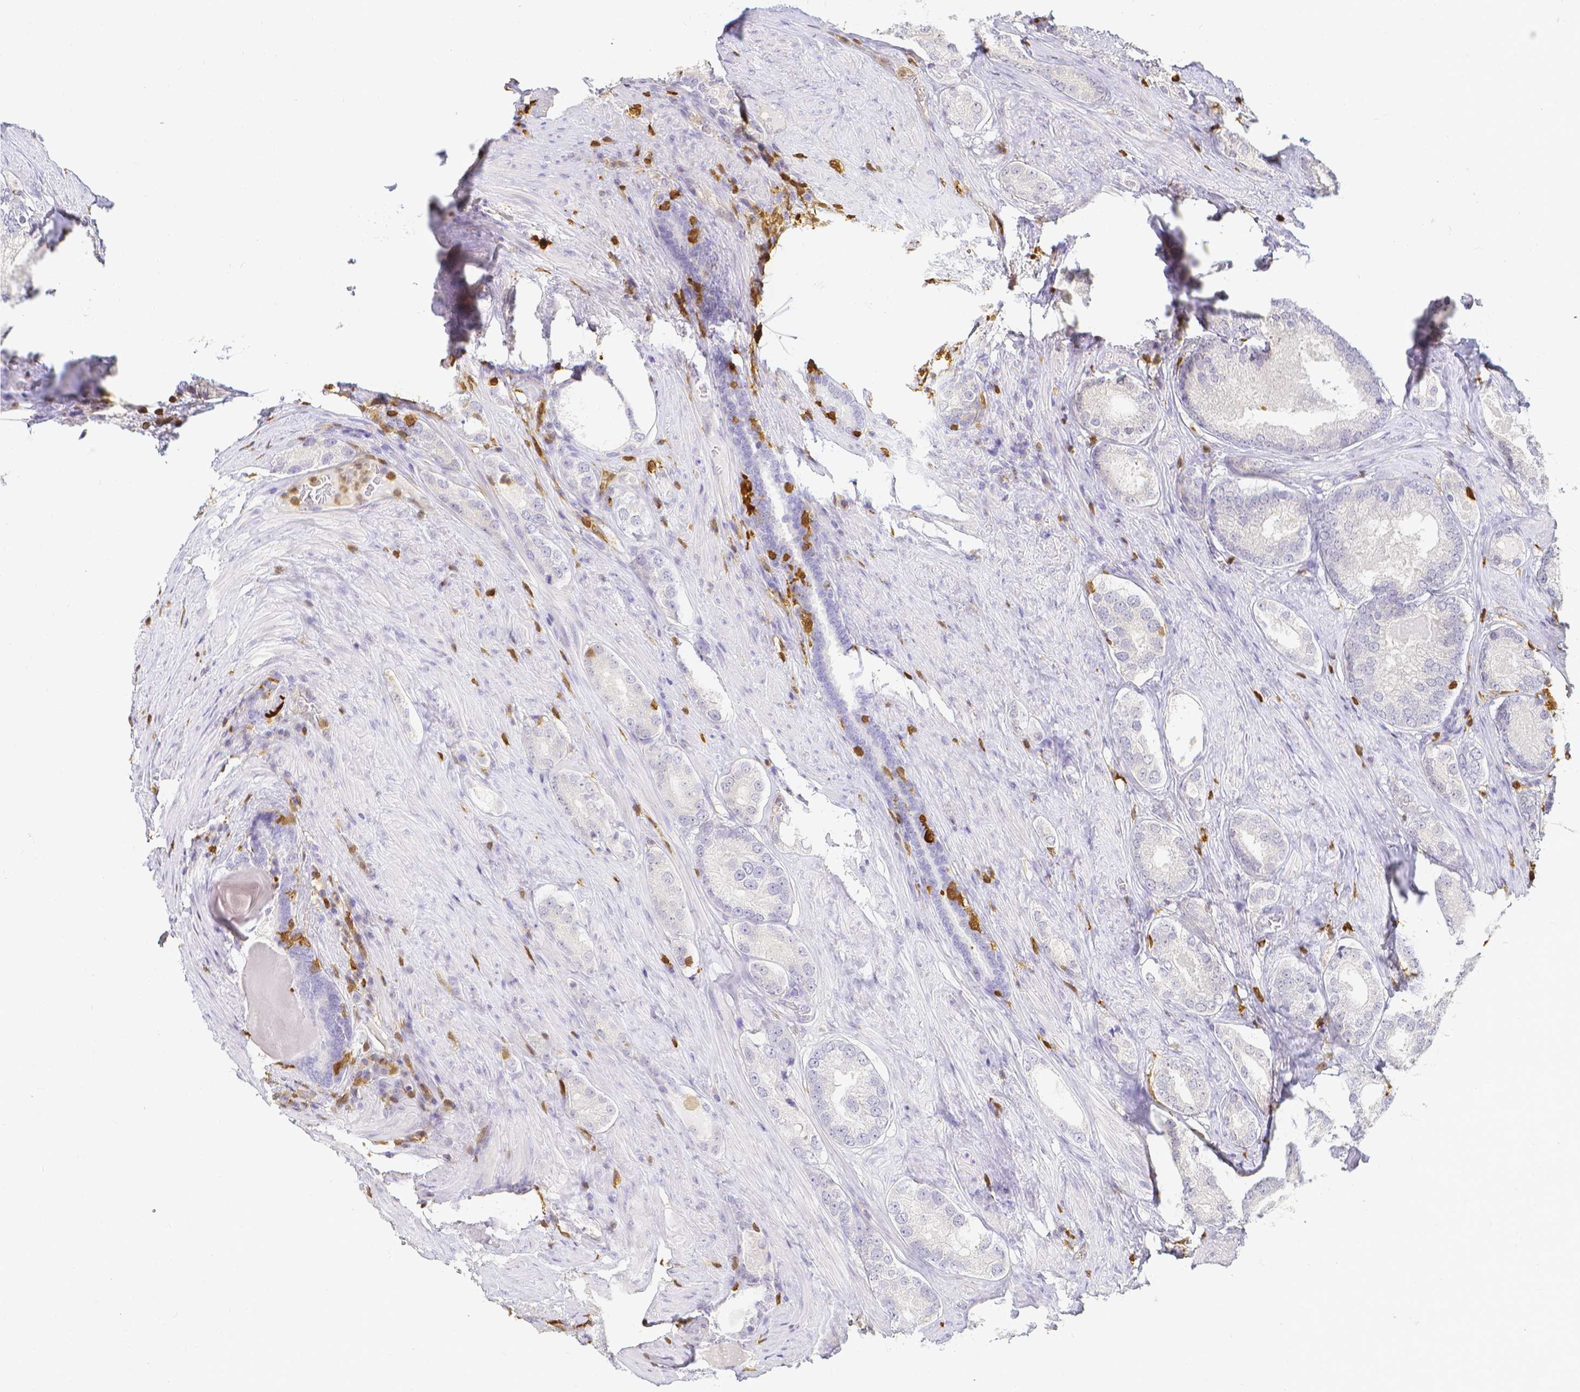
{"staining": {"intensity": "negative", "quantity": "none", "location": "none"}, "tissue": "prostate cancer", "cell_type": "Tumor cells", "image_type": "cancer", "snomed": [{"axis": "morphology", "description": "Adenocarcinoma, NOS"}, {"axis": "morphology", "description": "Adenocarcinoma, Low grade"}, {"axis": "topography", "description": "Prostate"}], "caption": "Tumor cells are negative for protein expression in human prostate cancer (adenocarcinoma). (DAB IHC visualized using brightfield microscopy, high magnification).", "gene": "COTL1", "patient": {"sex": "male", "age": 68}}